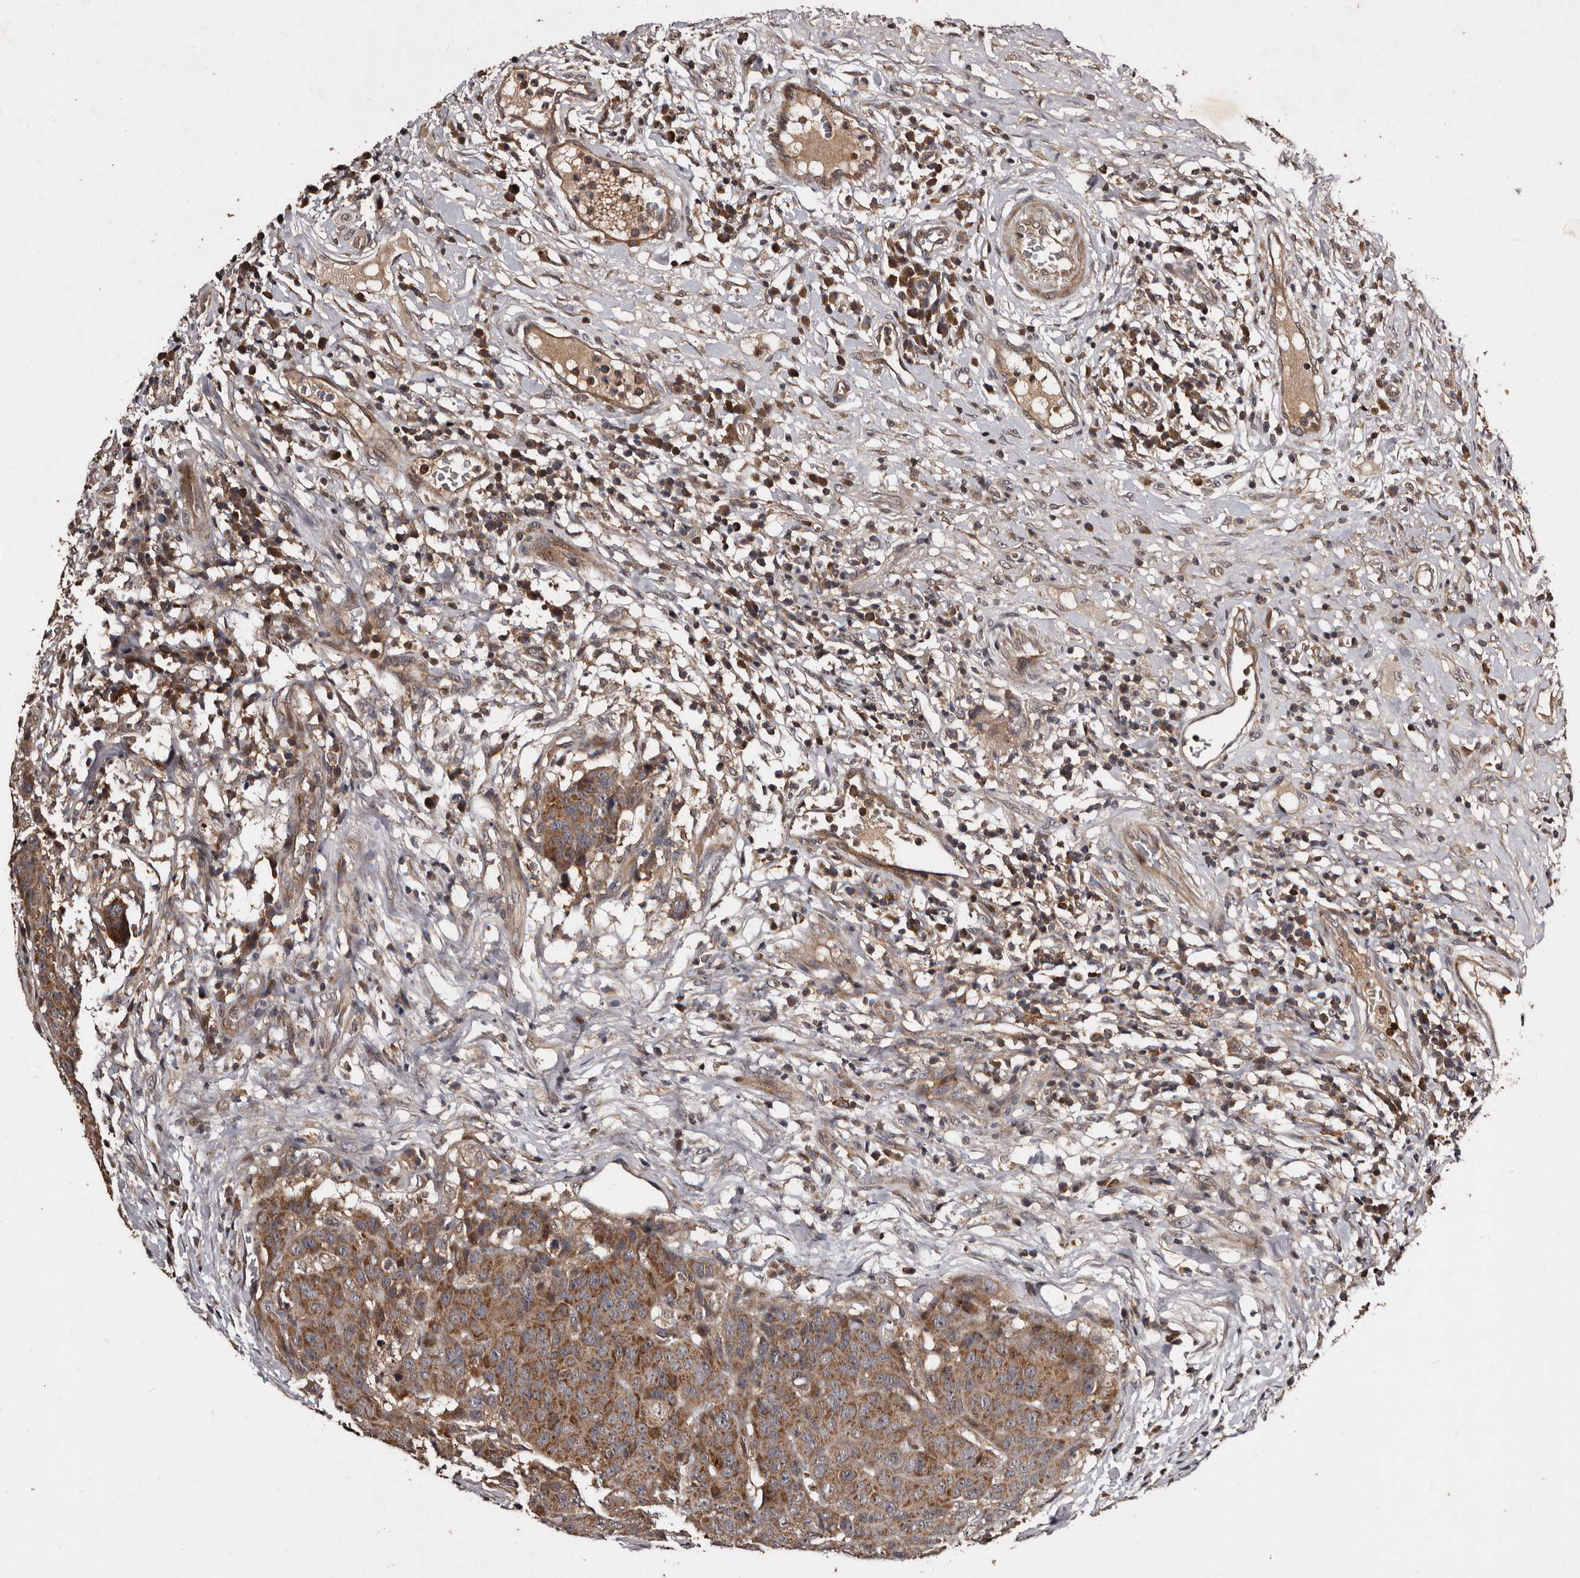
{"staining": {"intensity": "moderate", "quantity": ">75%", "location": "cytoplasmic/membranous"}, "tissue": "head and neck cancer", "cell_type": "Tumor cells", "image_type": "cancer", "snomed": [{"axis": "morphology", "description": "Squamous cell carcinoma, NOS"}, {"axis": "topography", "description": "Head-Neck"}], "caption": "Immunohistochemical staining of head and neck cancer (squamous cell carcinoma) demonstrates moderate cytoplasmic/membranous protein expression in approximately >75% of tumor cells.", "gene": "MKRN3", "patient": {"sex": "male", "age": 66}}